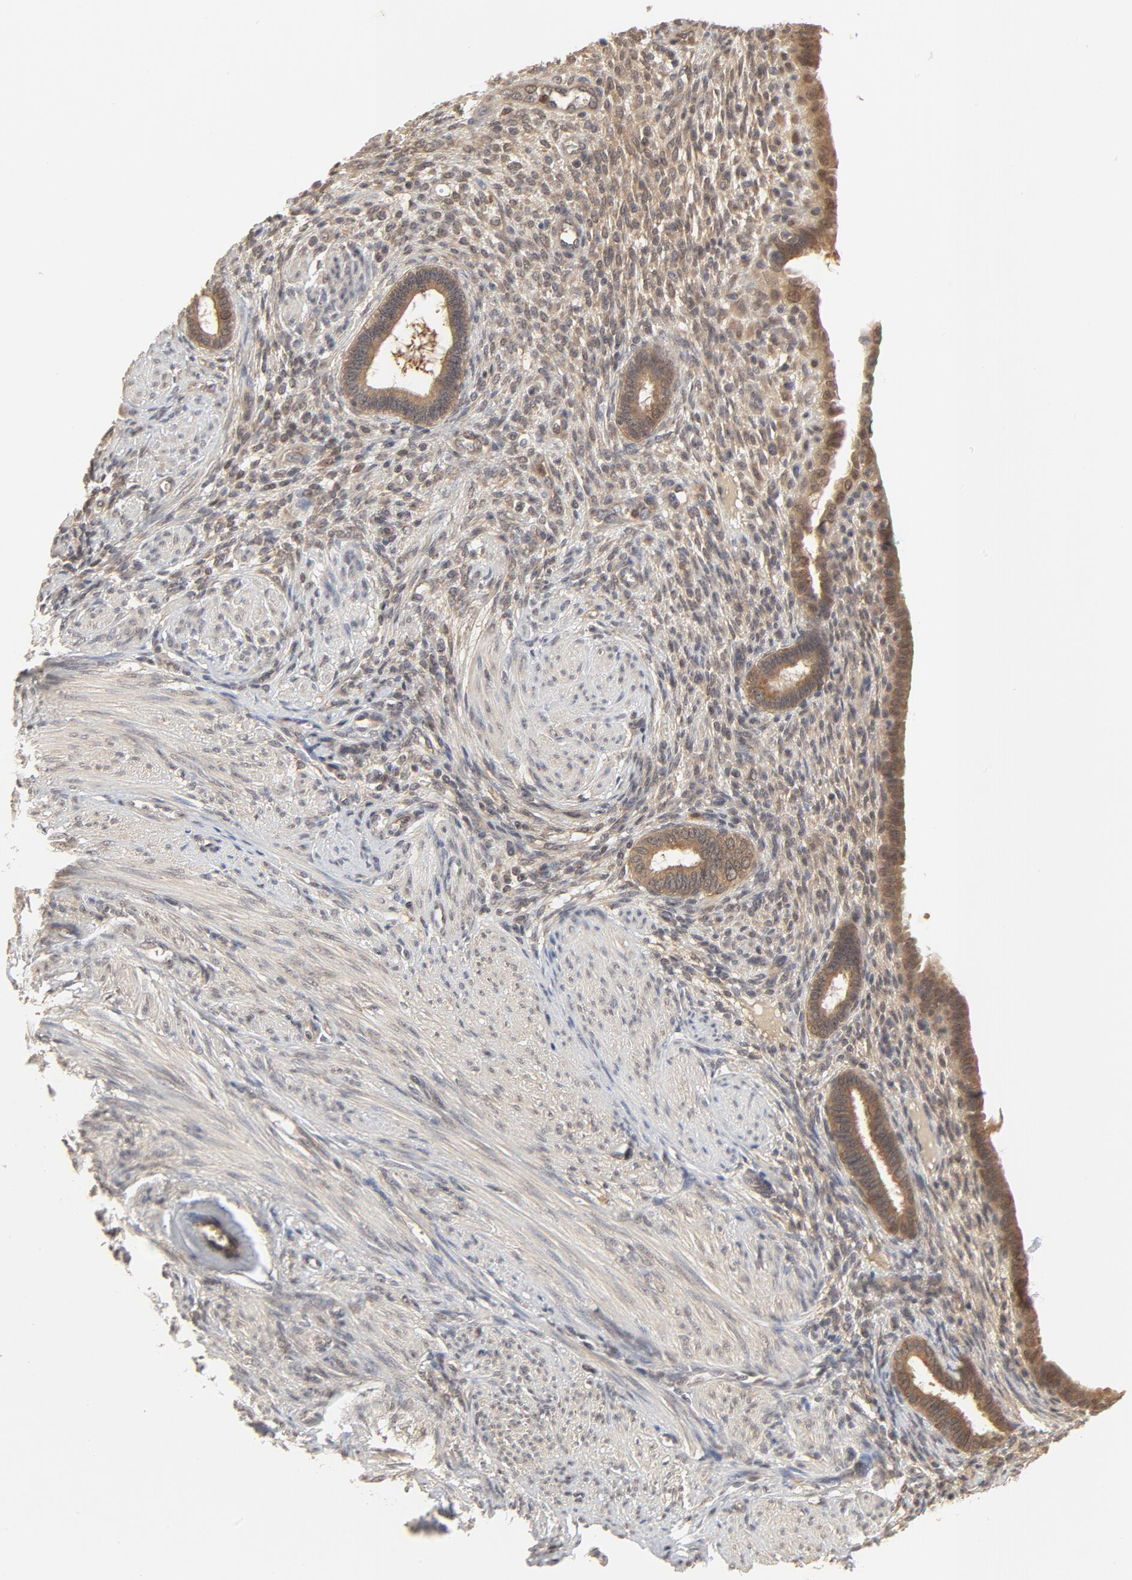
{"staining": {"intensity": "weak", "quantity": ">75%", "location": "cytoplasmic/membranous,nuclear"}, "tissue": "endometrium", "cell_type": "Cells in endometrial stroma", "image_type": "normal", "snomed": [{"axis": "morphology", "description": "Normal tissue, NOS"}, {"axis": "topography", "description": "Endometrium"}], "caption": "This photomicrograph reveals benign endometrium stained with IHC to label a protein in brown. The cytoplasmic/membranous,nuclear of cells in endometrial stroma show weak positivity for the protein. Nuclei are counter-stained blue.", "gene": "NEDD8", "patient": {"sex": "female", "age": 72}}